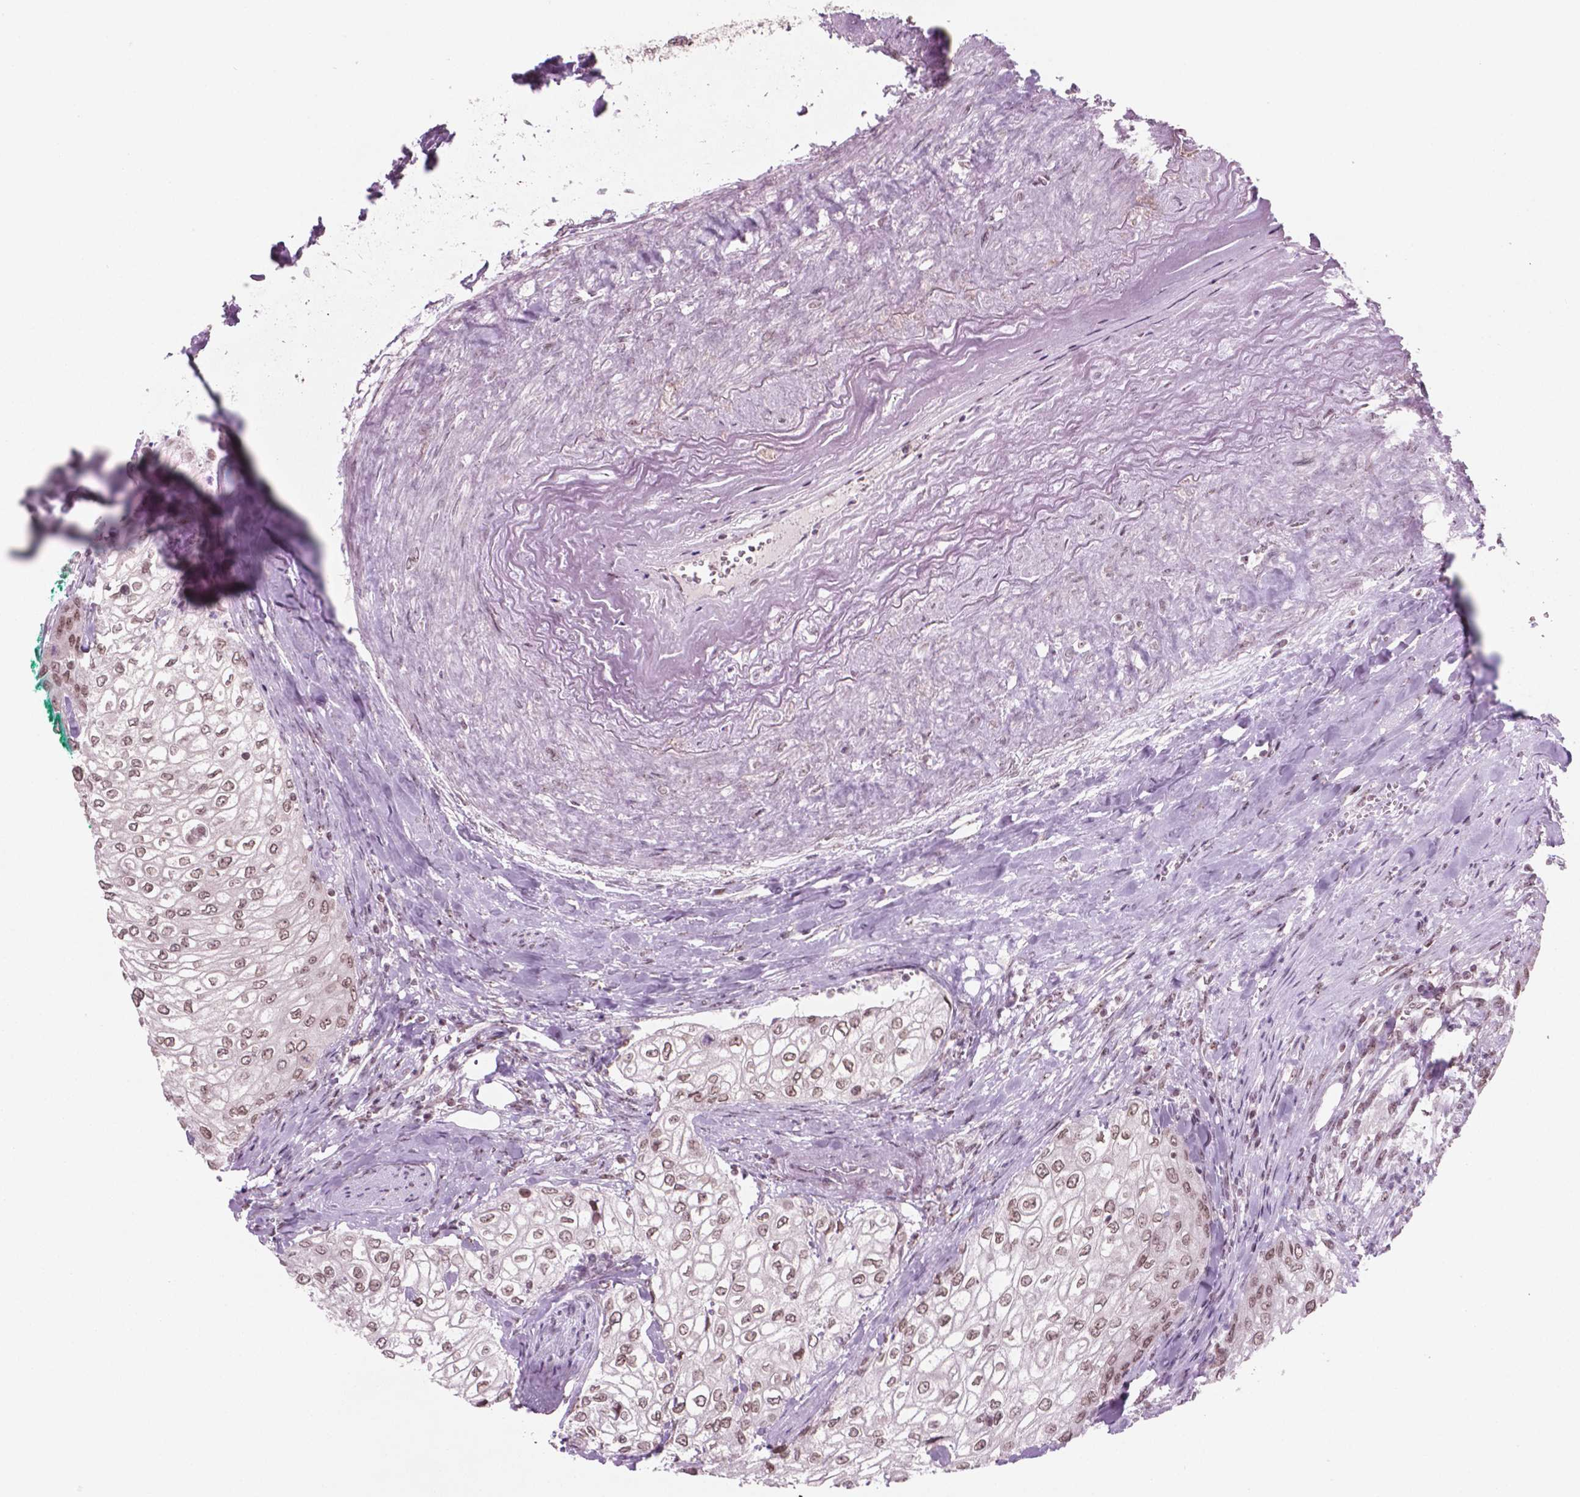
{"staining": {"intensity": "weak", "quantity": ">75%", "location": "nuclear"}, "tissue": "urothelial cancer", "cell_type": "Tumor cells", "image_type": "cancer", "snomed": [{"axis": "morphology", "description": "Urothelial carcinoma, High grade"}, {"axis": "topography", "description": "Urinary bladder"}], "caption": "Tumor cells display weak nuclear positivity in approximately >75% of cells in urothelial cancer. (DAB = brown stain, brightfield microscopy at high magnification).", "gene": "POLR2E", "patient": {"sex": "male", "age": 62}}